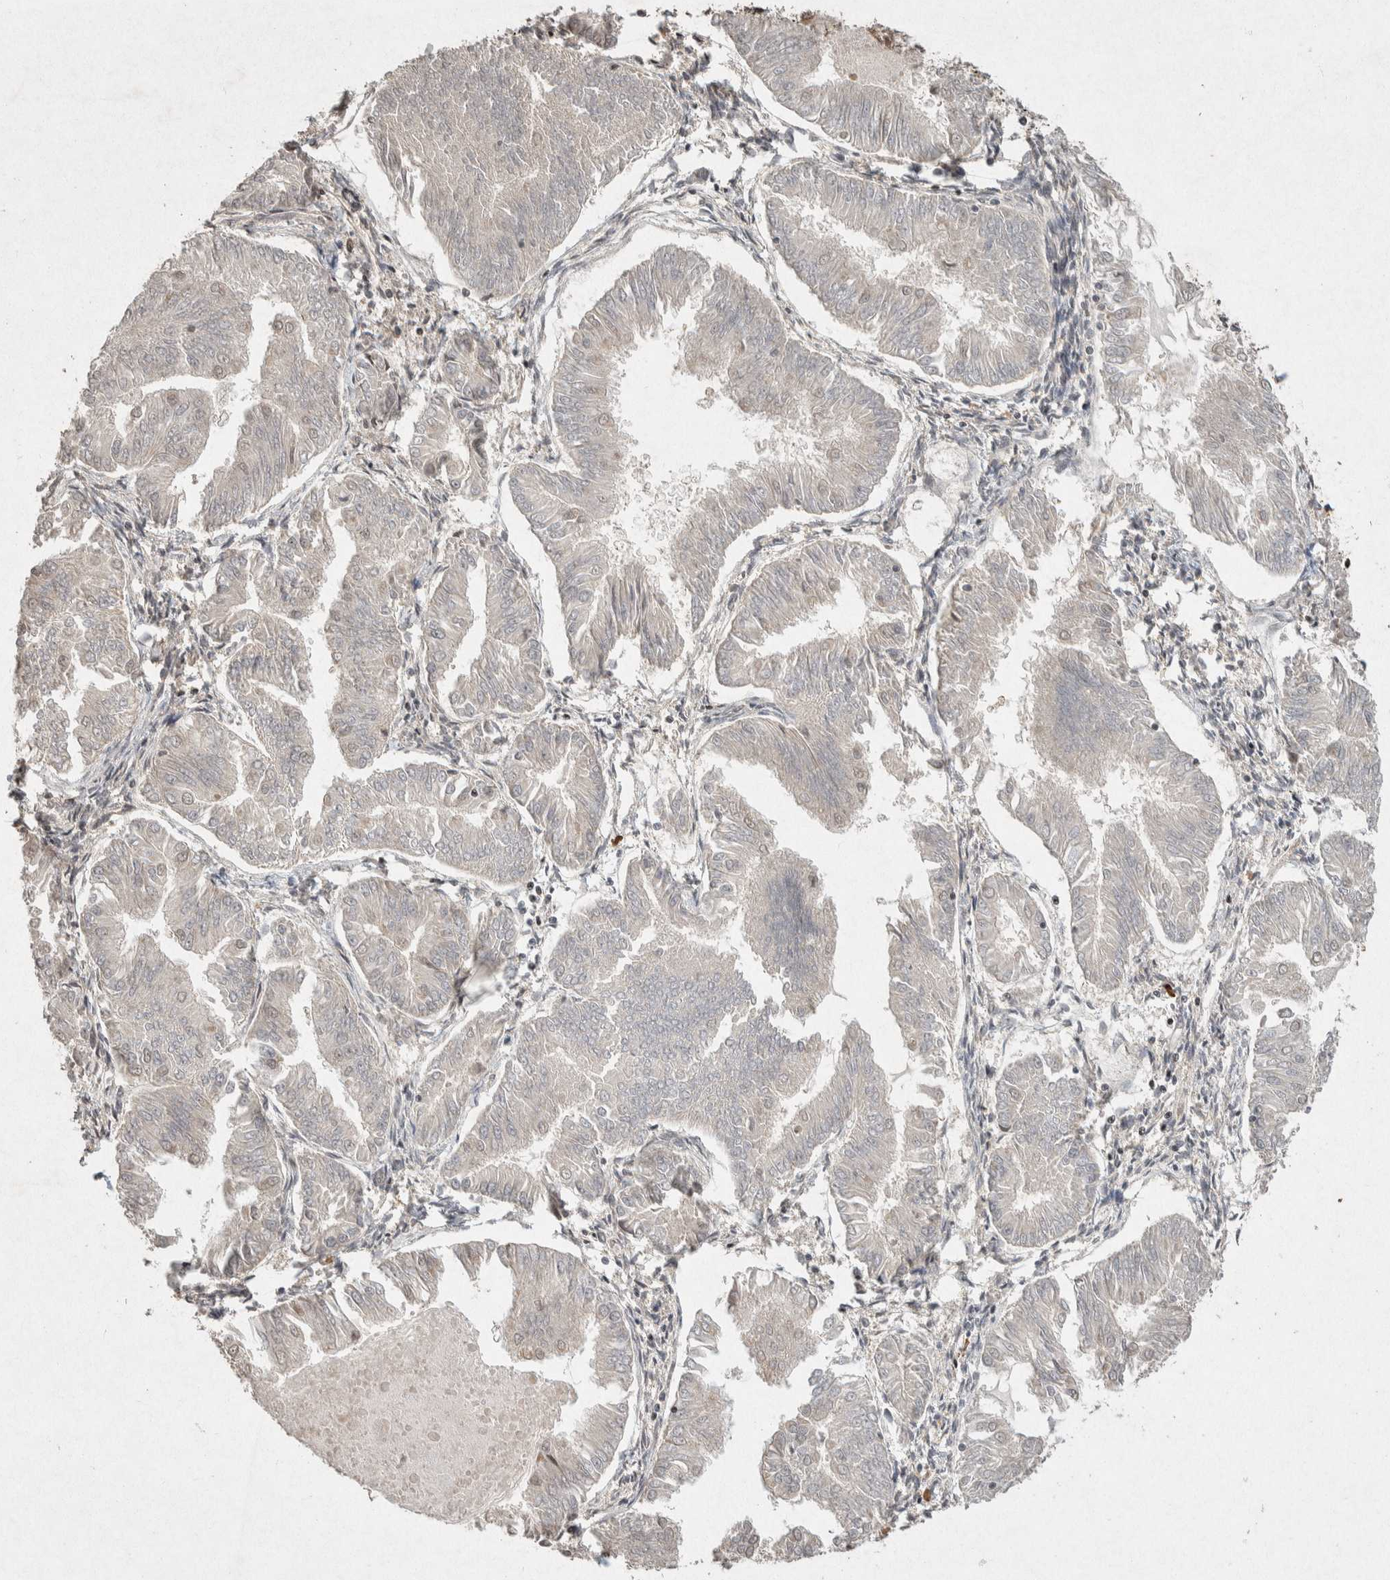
{"staining": {"intensity": "negative", "quantity": "none", "location": "none"}, "tissue": "endometrial cancer", "cell_type": "Tumor cells", "image_type": "cancer", "snomed": [{"axis": "morphology", "description": "Adenocarcinoma, NOS"}, {"axis": "topography", "description": "Endometrium"}], "caption": "Tumor cells are negative for brown protein staining in adenocarcinoma (endometrial).", "gene": "TOR1B", "patient": {"sex": "female", "age": 53}}